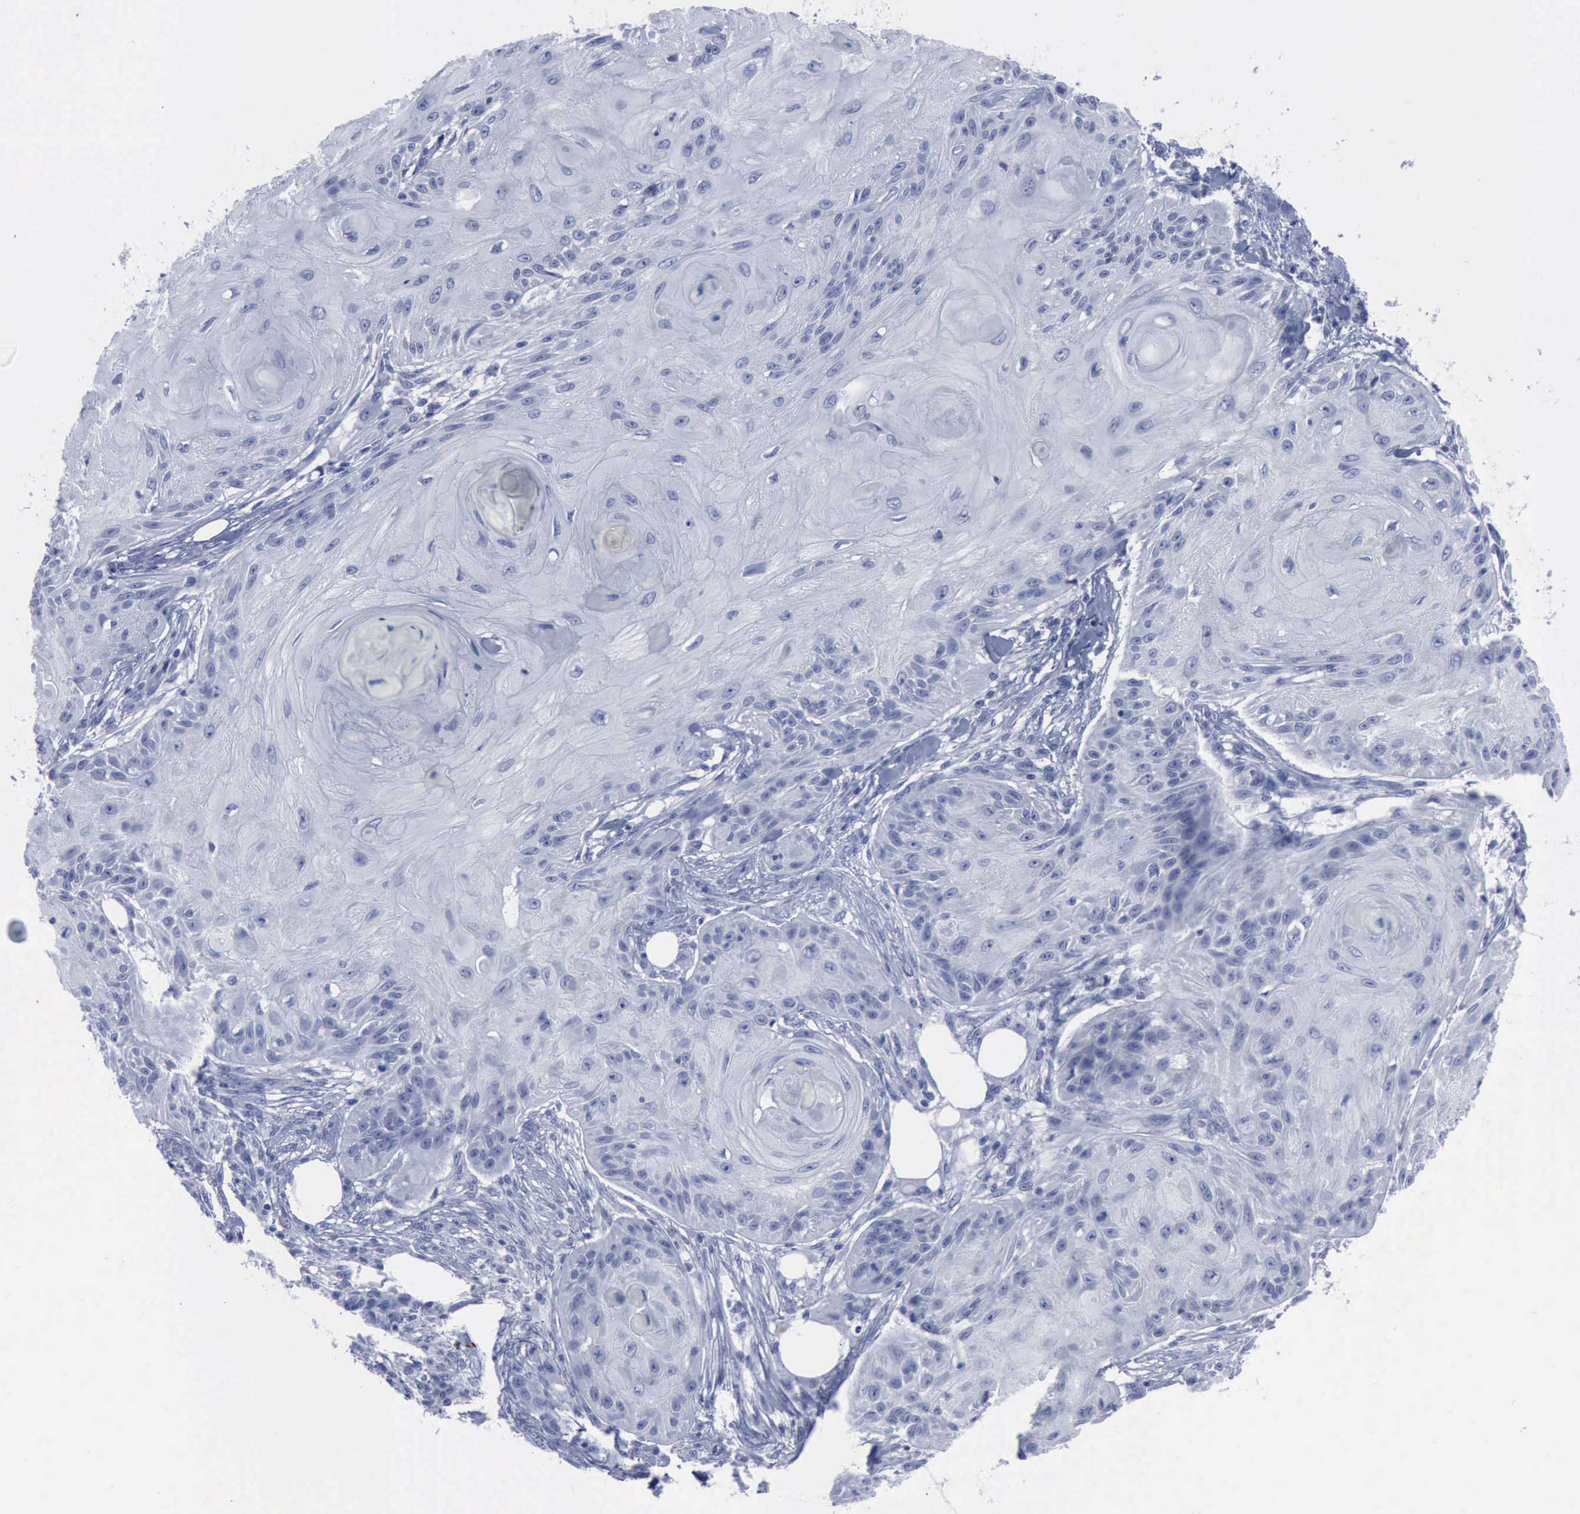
{"staining": {"intensity": "negative", "quantity": "none", "location": "none"}, "tissue": "skin cancer", "cell_type": "Tumor cells", "image_type": "cancer", "snomed": [{"axis": "morphology", "description": "Squamous cell carcinoma, NOS"}, {"axis": "topography", "description": "Skin"}], "caption": "The immunohistochemistry (IHC) micrograph has no significant positivity in tumor cells of skin cancer tissue.", "gene": "NGFR", "patient": {"sex": "female", "age": 88}}